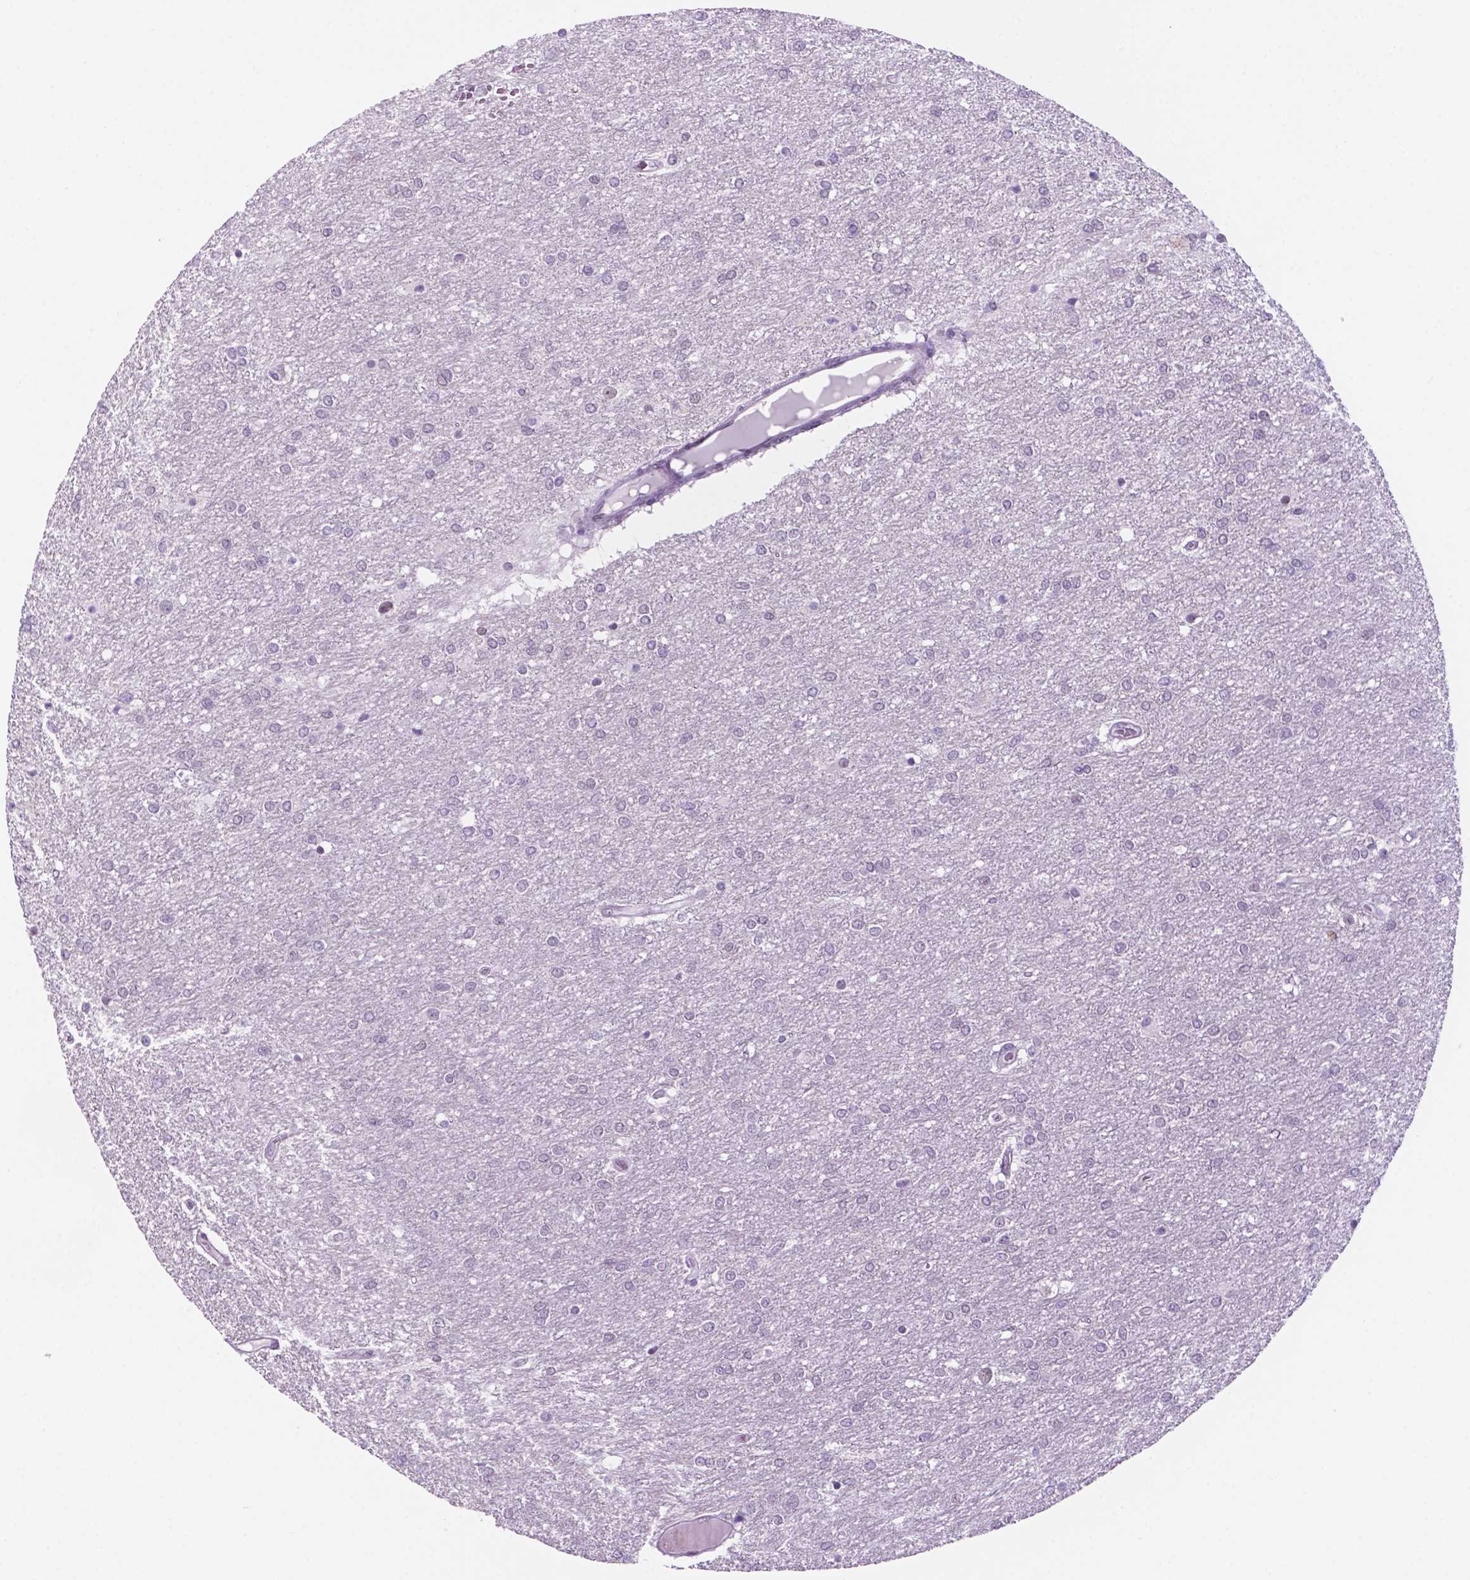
{"staining": {"intensity": "negative", "quantity": "none", "location": "none"}, "tissue": "glioma", "cell_type": "Tumor cells", "image_type": "cancer", "snomed": [{"axis": "morphology", "description": "Glioma, malignant, High grade"}, {"axis": "topography", "description": "Brain"}], "caption": "Immunohistochemical staining of human glioma shows no significant staining in tumor cells.", "gene": "NCAPH2", "patient": {"sex": "female", "age": 61}}